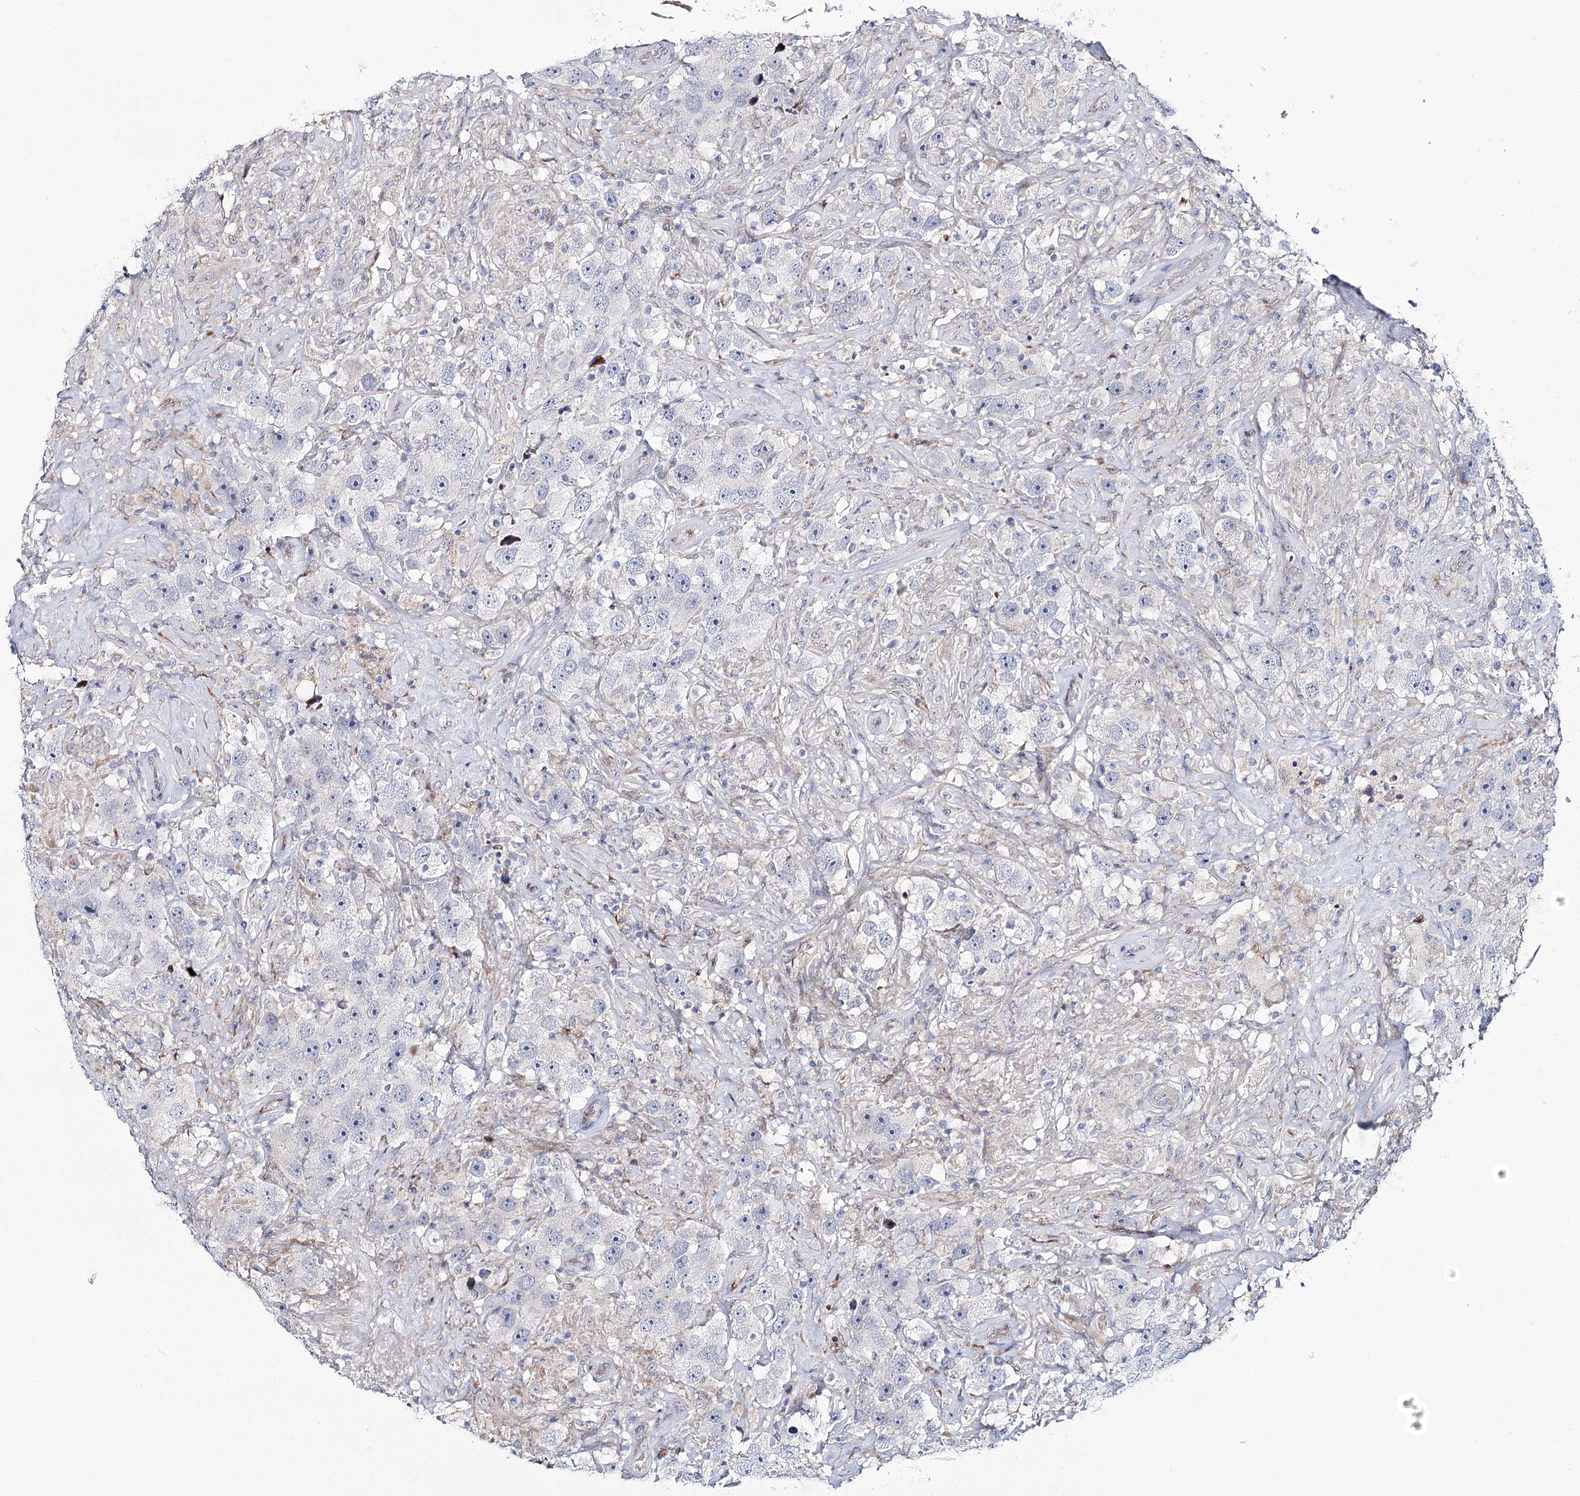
{"staining": {"intensity": "negative", "quantity": "none", "location": "none"}, "tissue": "testis cancer", "cell_type": "Tumor cells", "image_type": "cancer", "snomed": [{"axis": "morphology", "description": "Seminoma, NOS"}, {"axis": "topography", "description": "Testis"}], "caption": "High power microscopy micrograph of an immunohistochemistry (IHC) photomicrograph of testis cancer, revealing no significant positivity in tumor cells.", "gene": "CPLANE1", "patient": {"sex": "male", "age": 49}}